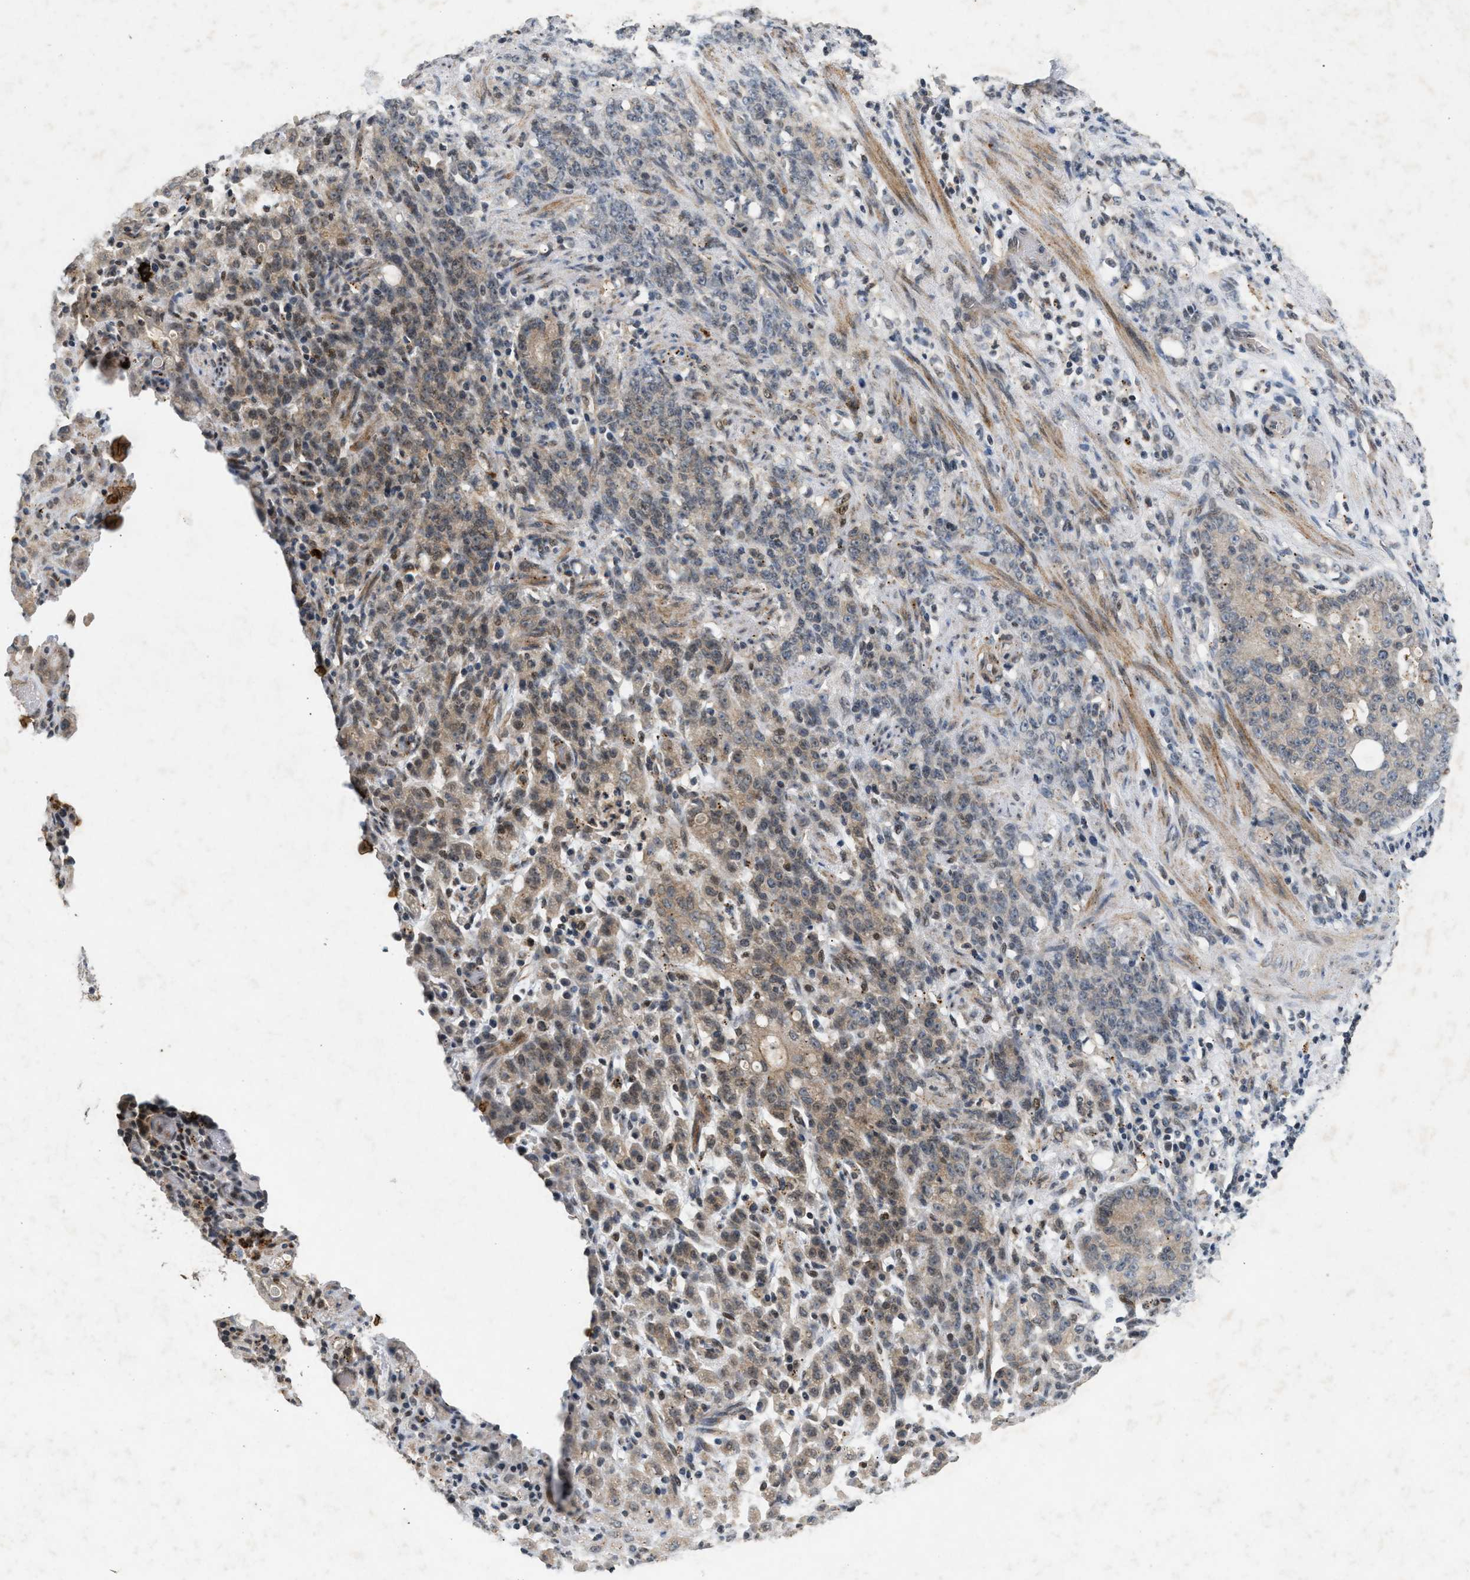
{"staining": {"intensity": "weak", "quantity": ">75%", "location": "cytoplasmic/membranous,nuclear"}, "tissue": "stomach cancer", "cell_type": "Tumor cells", "image_type": "cancer", "snomed": [{"axis": "morphology", "description": "Adenocarcinoma, NOS"}, {"axis": "topography", "description": "Stomach, lower"}], "caption": "Tumor cells exhibit low levels of weak cytoplasmic/membranous and nuclear positivity in approximately >75% of cells in human adenocarcinoma (stomach).", "gene": "ZPR1", "patient": {"sex": "male", "age": 88}}